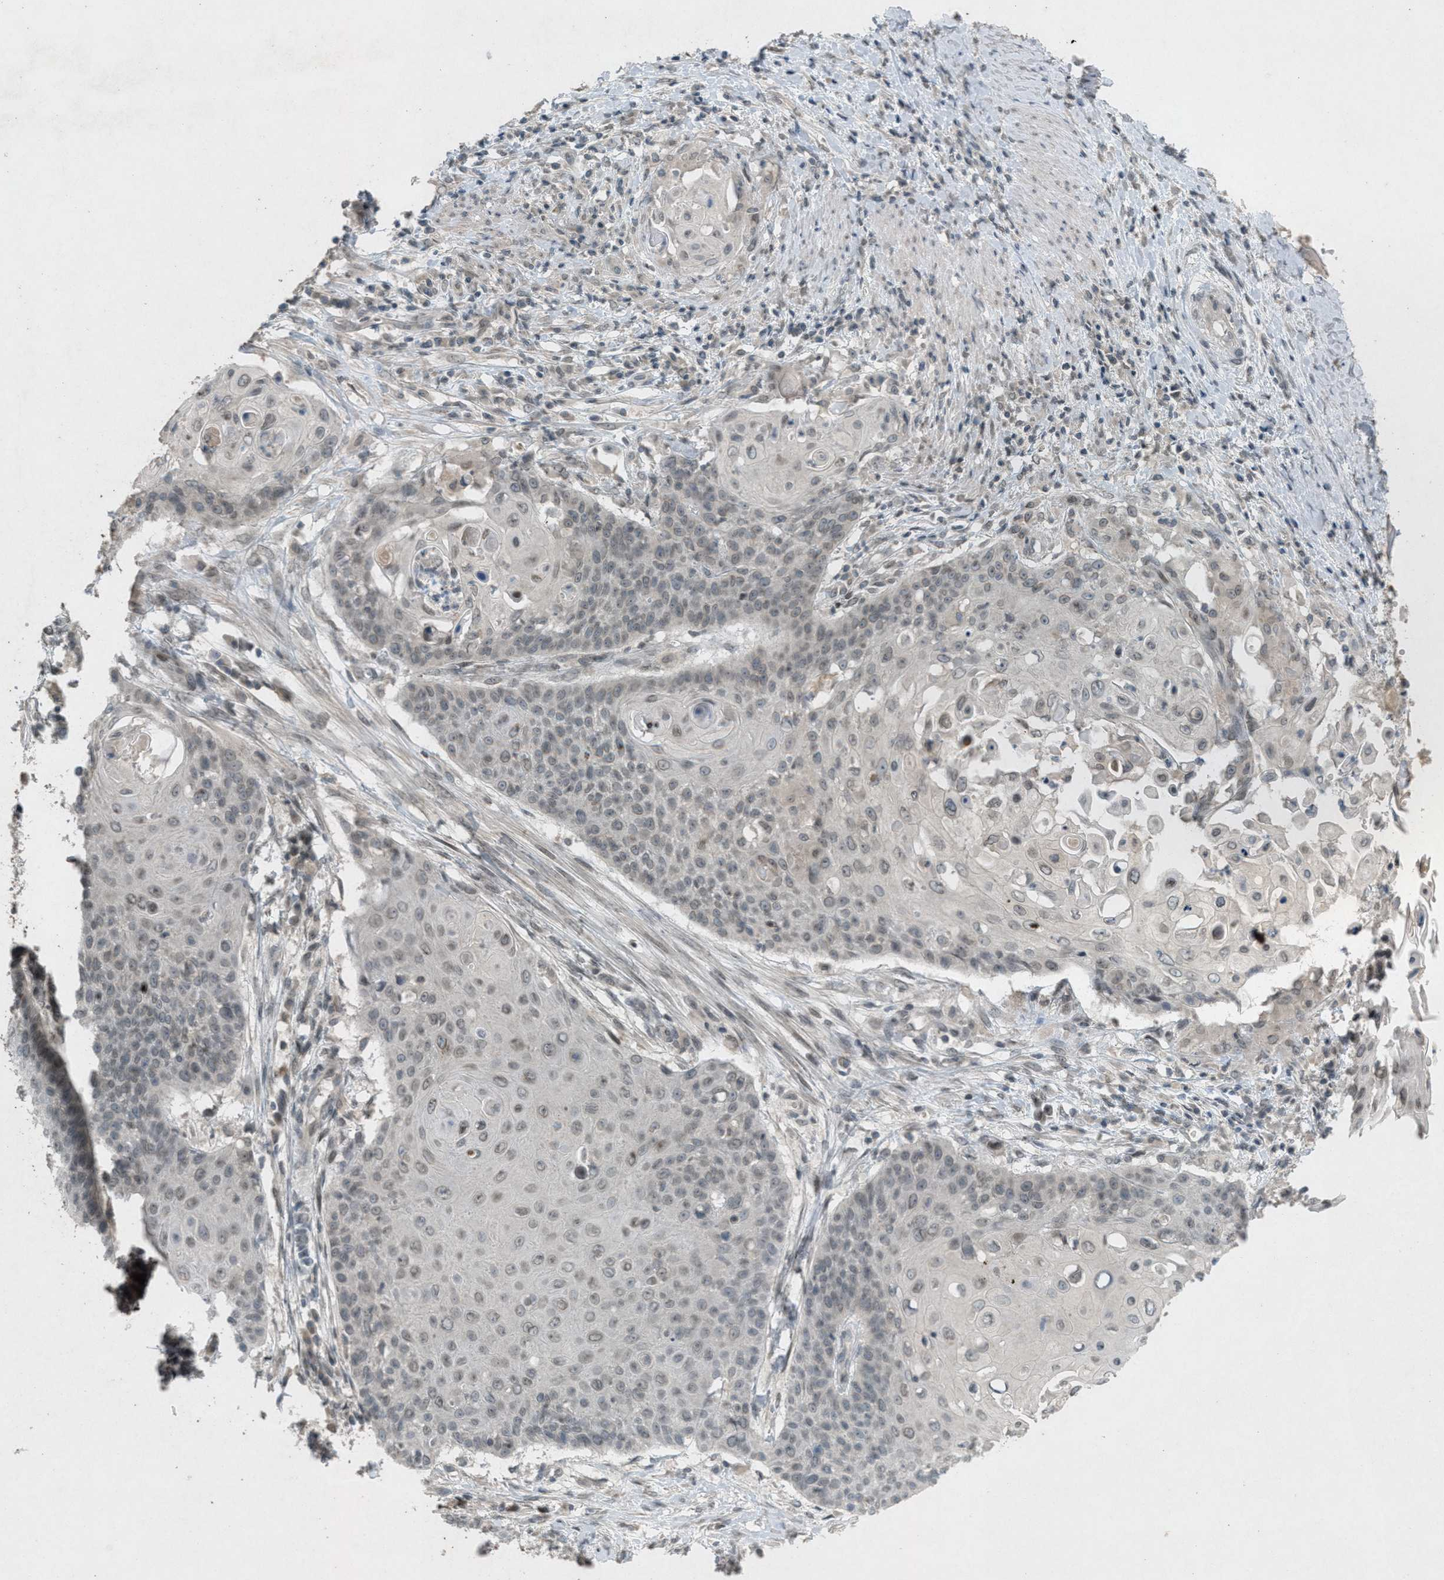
{"staining": {"intensity": "weak", "quantity": "<25%", "location": "nuclear"}, "tissue": "cervical cancer", "cell_type": "Tumor cells", "image_type": "cancer", "snomed": [{"axis": "morphology", "description": "Squamous cell carcinoma, NOS"}, {"axis": "topography", "description": "Cervix"}], "caption": "This image is of cervical squamous cell carcinoma stained with immunohistochemistry to label a protein in brown with the nuclei are counter-stained blue. There is no staining in tumor cells.", "gene": "ABHD6", "patient": {"sex": "female", "age": 39}}